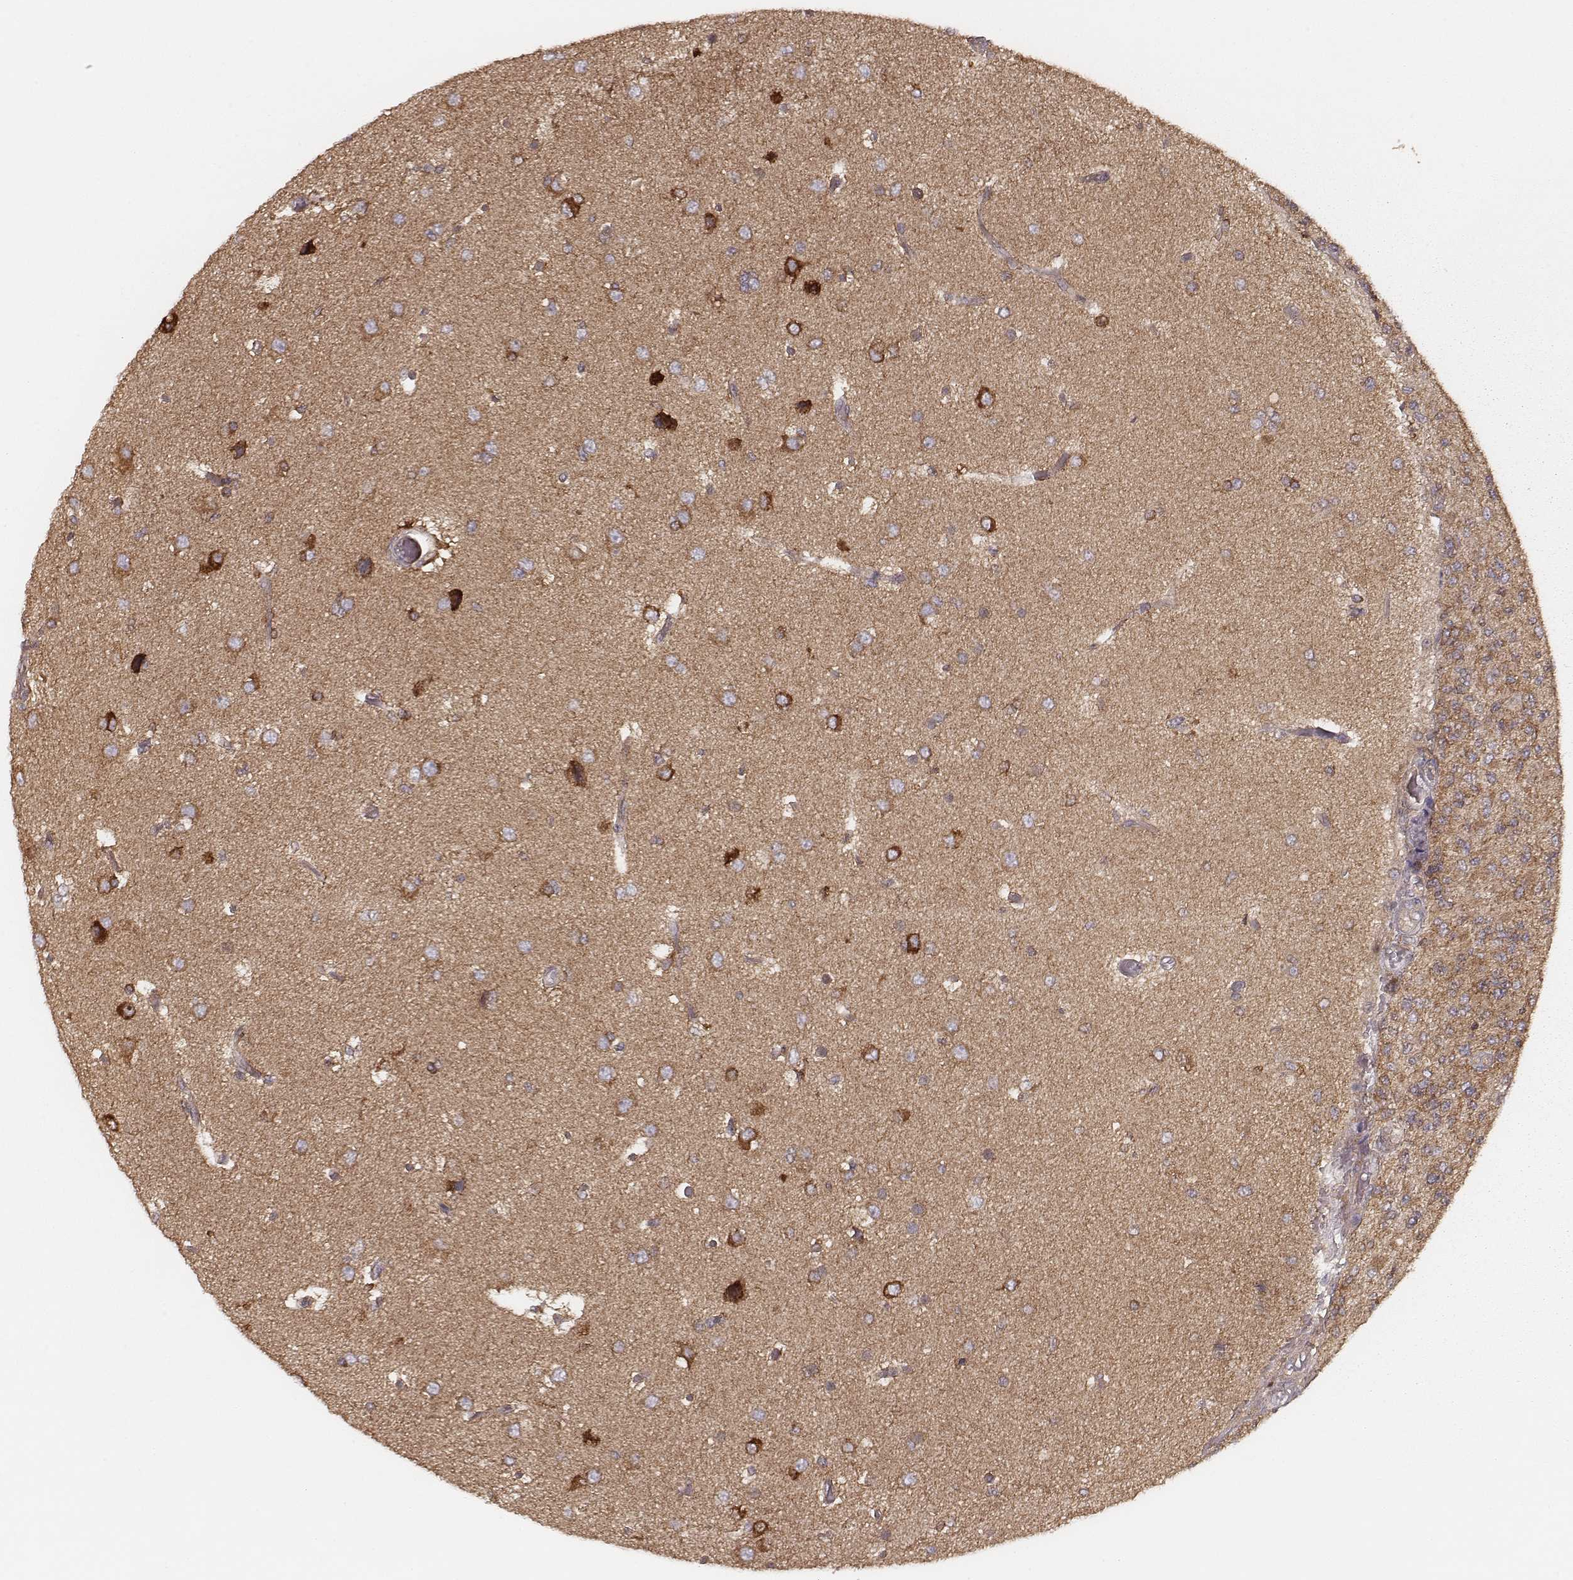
{"staining": {"intensity": "moderate", "quantity": ">75%", "location": "cytoplasmic/membranous"}, "tissue": "glioma", "cell_type": "Tumor cells", "image_type": "cancer", "snomed": [{"axis": "morphology", "description": "Glioma, malignant, High grade"}, {"axis": "topography", "description": "Brain"}], "caption": "This histopathology image demonstrates IHC staining of human glioma, with medium moderate cytoplasmic/membranous expression in approximately >75% of tumor cells.", "gene": "CARS1", "patient": {"sex": "female", "age": 63}}